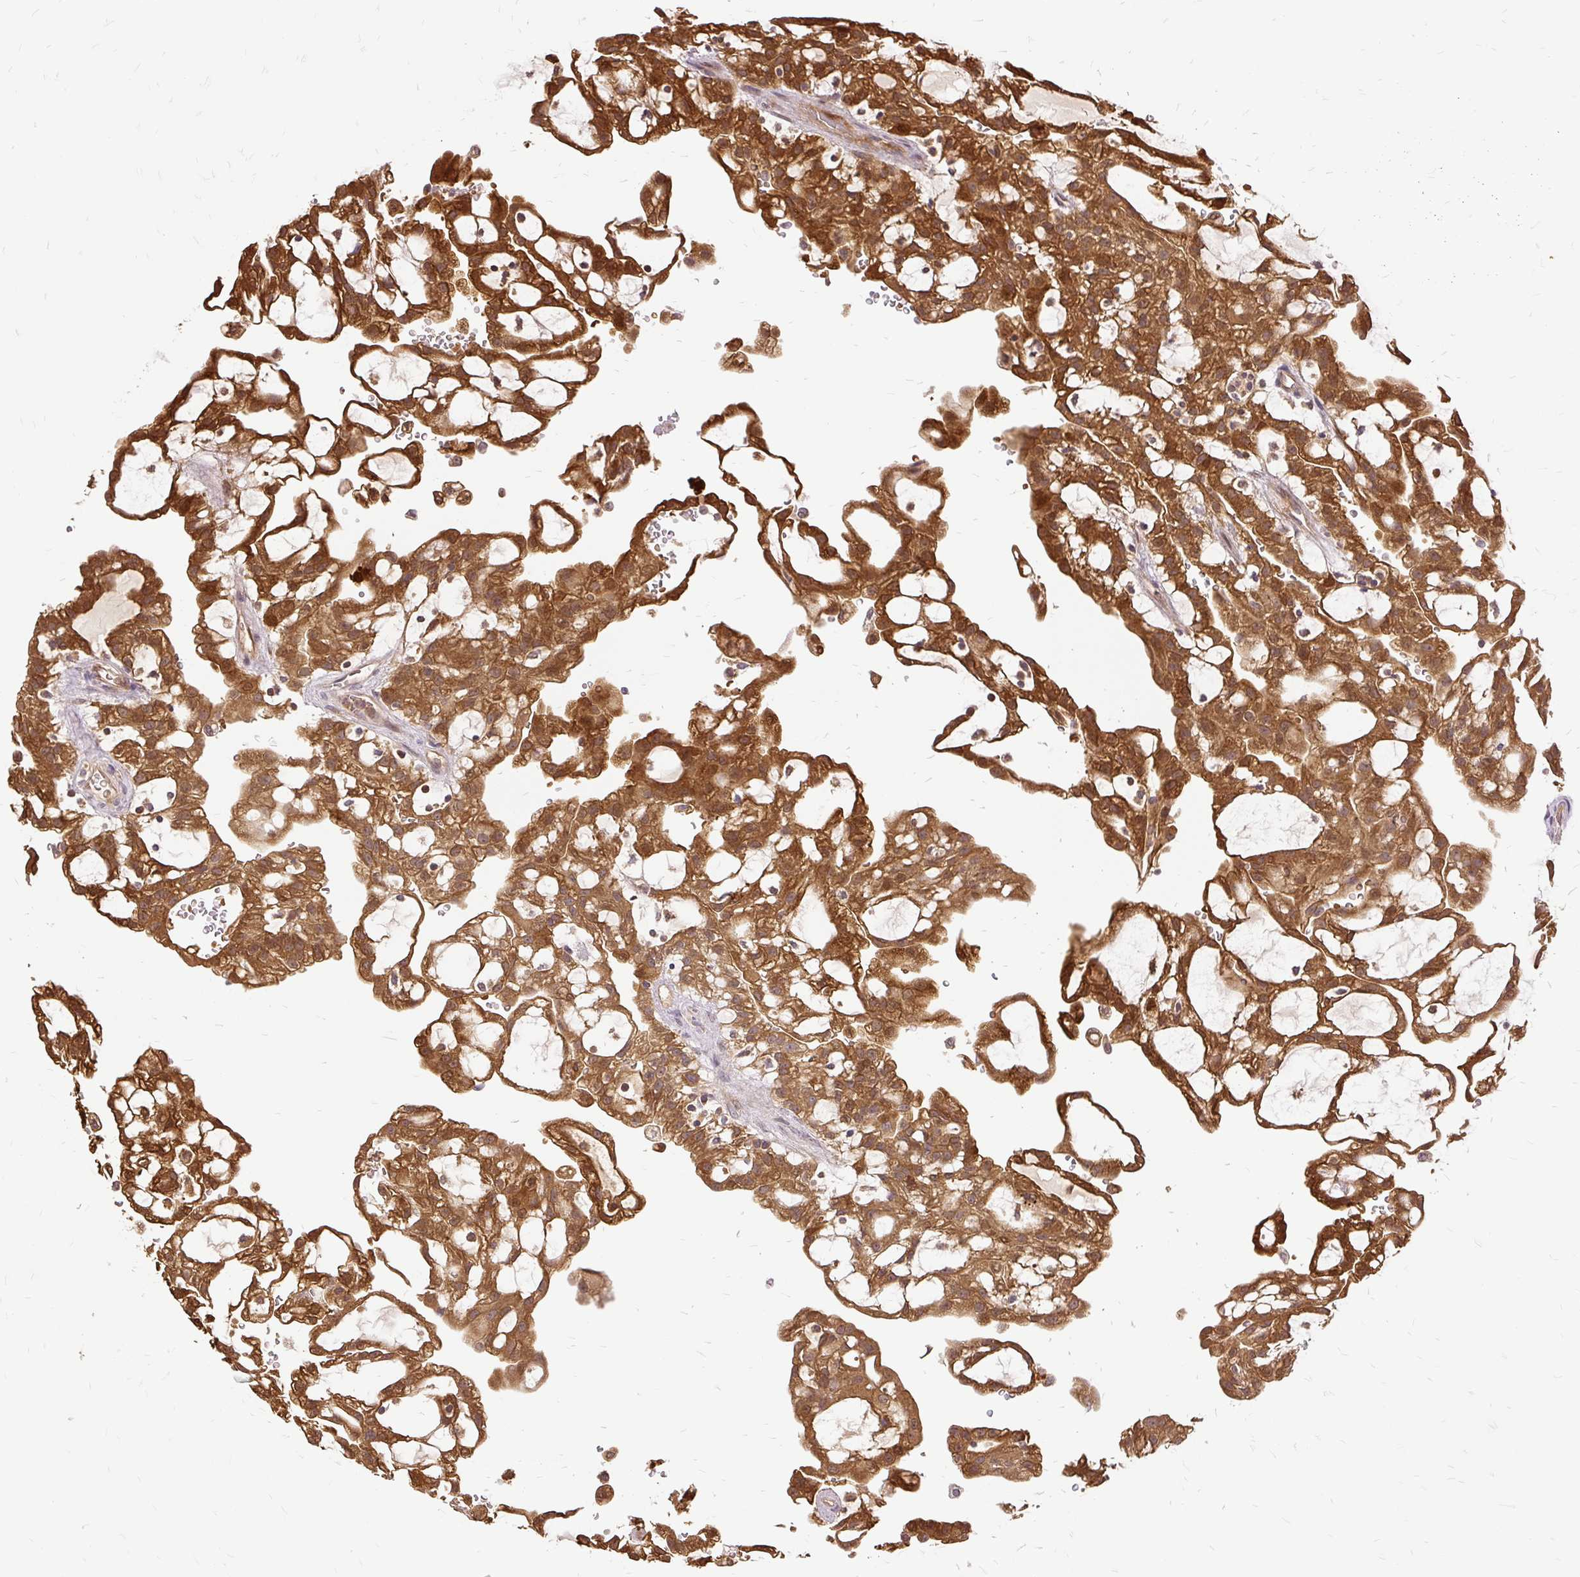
{"staining": {"intensity": "strong", "quantity": ">75%", "location": "cytoplasmic/membranous"}, "tissue": "renal cancer", "cell_type": "Tumor cells", "image_type": "cancer", "snomed": [{"axis": "morphology", "description": "Adenocarcinoma, NOS"}, {"axis": "topography", "description": "Kidney"}], "caption": "Renal adenocarcinoma tissue displays strong cytoplasmic/membranous expression in approximately >75% of tumor cells, visualized by immunohistochemistry.", "gene": "AP5S1", "patient": {"sex": "male", "age": 63}}